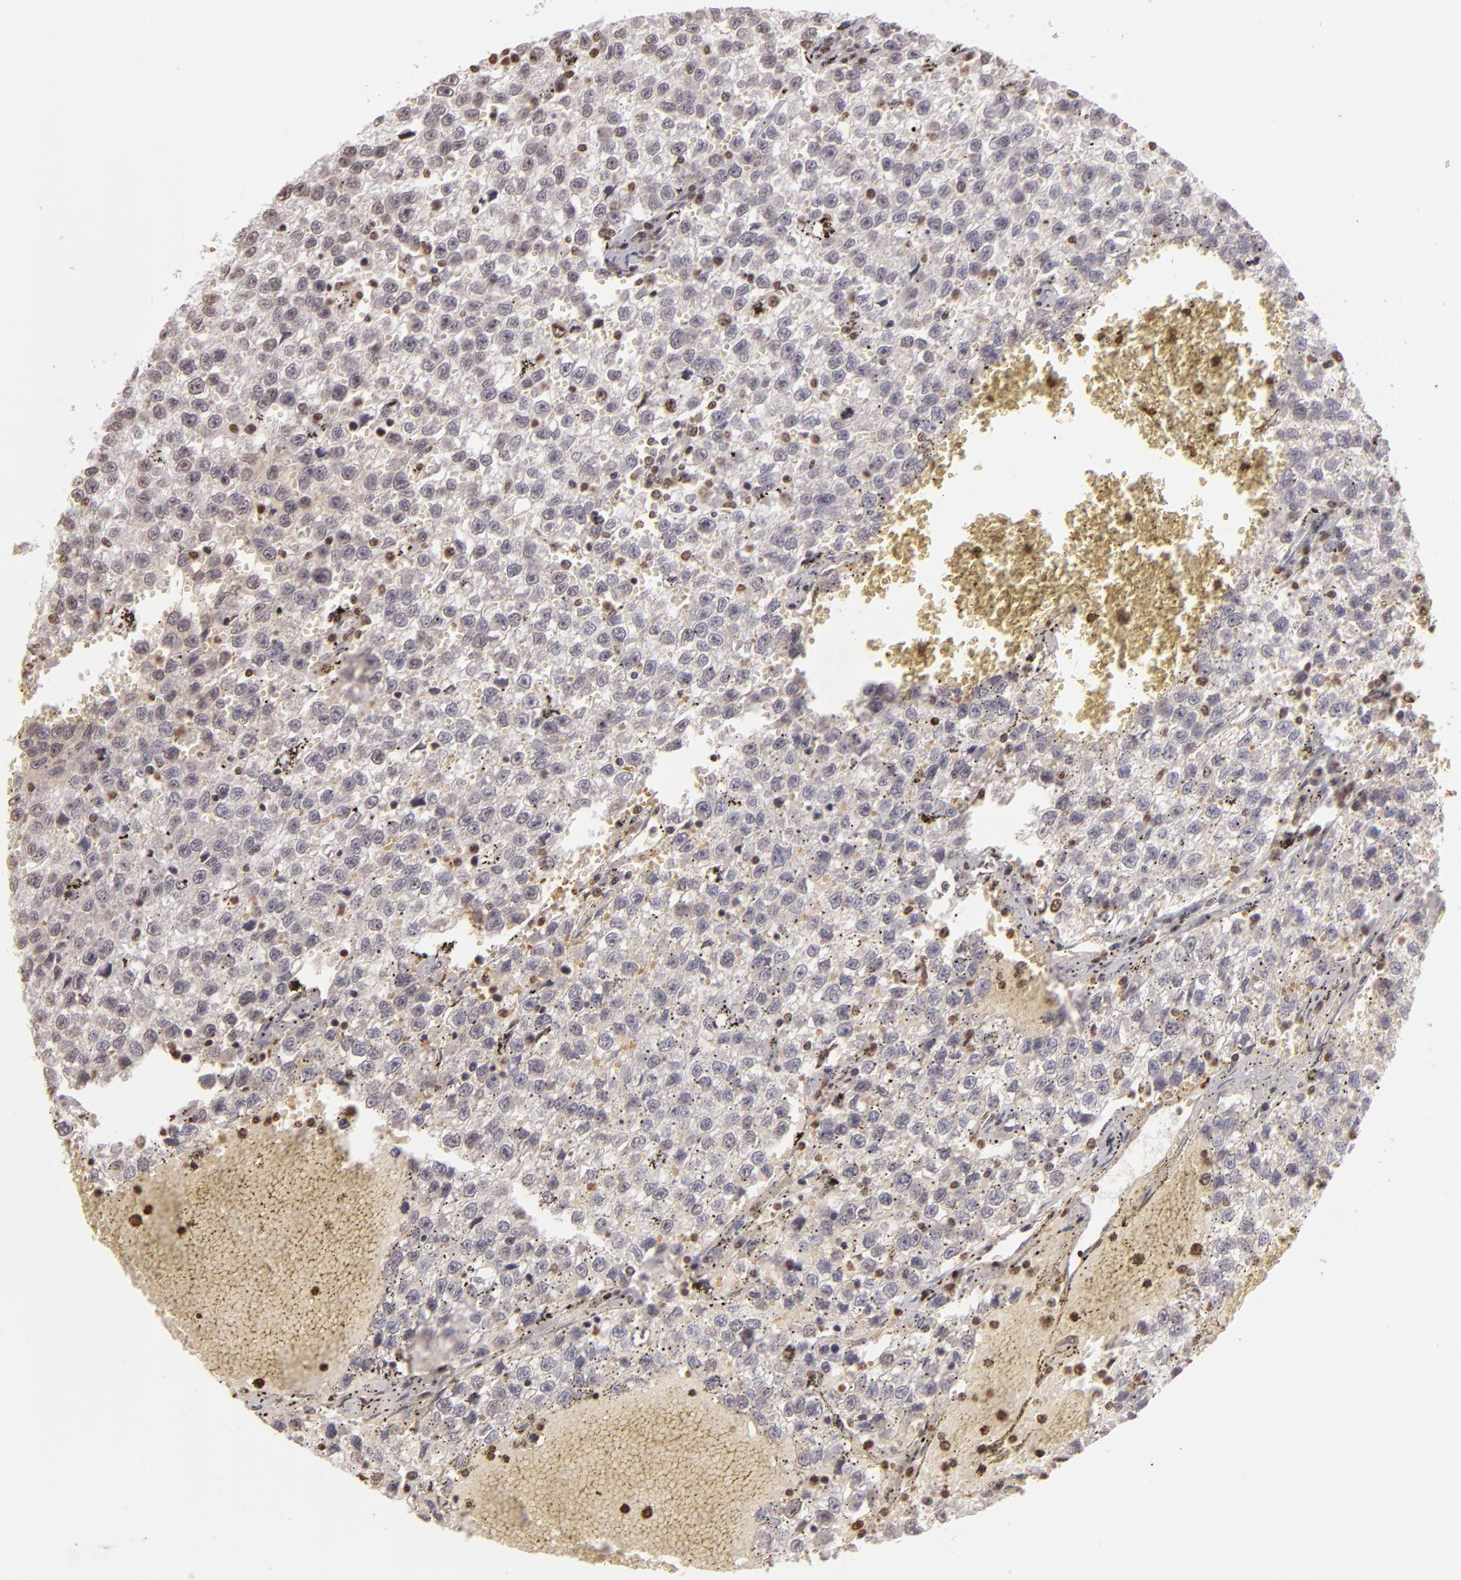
{"staining": {"intensity": "negative", "quantity": "none", "location": "none"}, "tissue": "testis cancer", "cell_type": "Tumor cells", "image_type": "cancer", "snomed": [{"axis": "morphology", "description": "Seminoma, NOS"}, {"axis": "topography", "description": "Testis"}], "caption": "High magnification brightfield microscopy of testis cancer stained with DAB (brown) and counterstained with hematoxylin (blue): tumor cells show no significant positivity.", "gene": "THRB", "patient": {"sex": "male", "age": 35}}